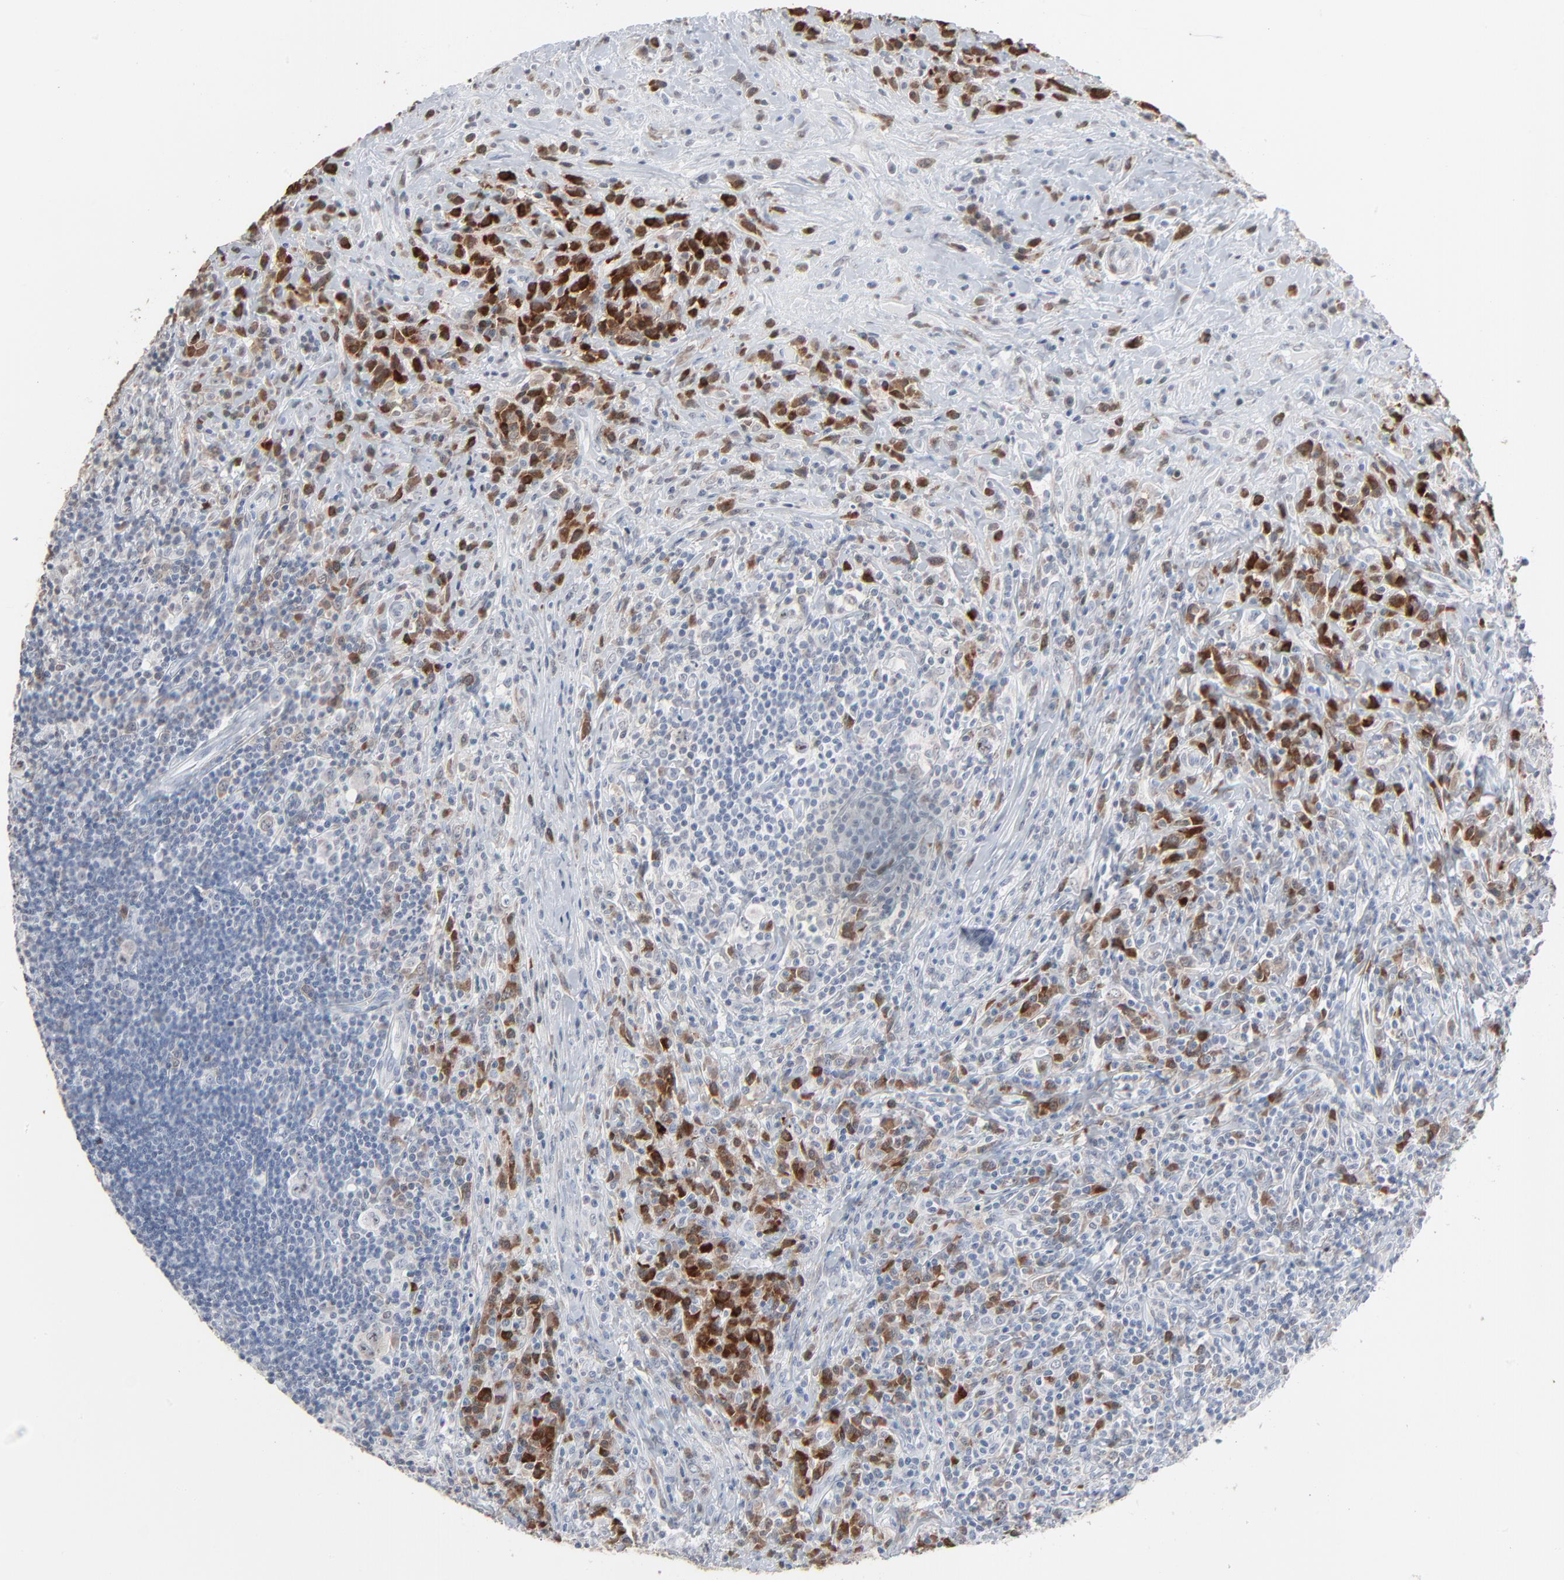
{"staining": {"intensity": "moderate", "quantity": "25%-75%", "location": "cytoplasmic/membranous"}, "tissue": "lymphoma", "cell_type": "Tumor cells", "image_type": "cancer", "snomed": [{"axis": "morphology", "description": "Hodgkin's disease, NOS"}, {"axis": "topography", "description": "Lymph node"}], "caption": "A high-resolution micrograph shows immunohistochemistry staining of Hodgkin's disease, which displays moderate cytoplasmic/membranous positivity in approximately 25%-75% of tumor cells.", "gene": "PHGDH", "patient": {"sex": "female", "age": 25}}